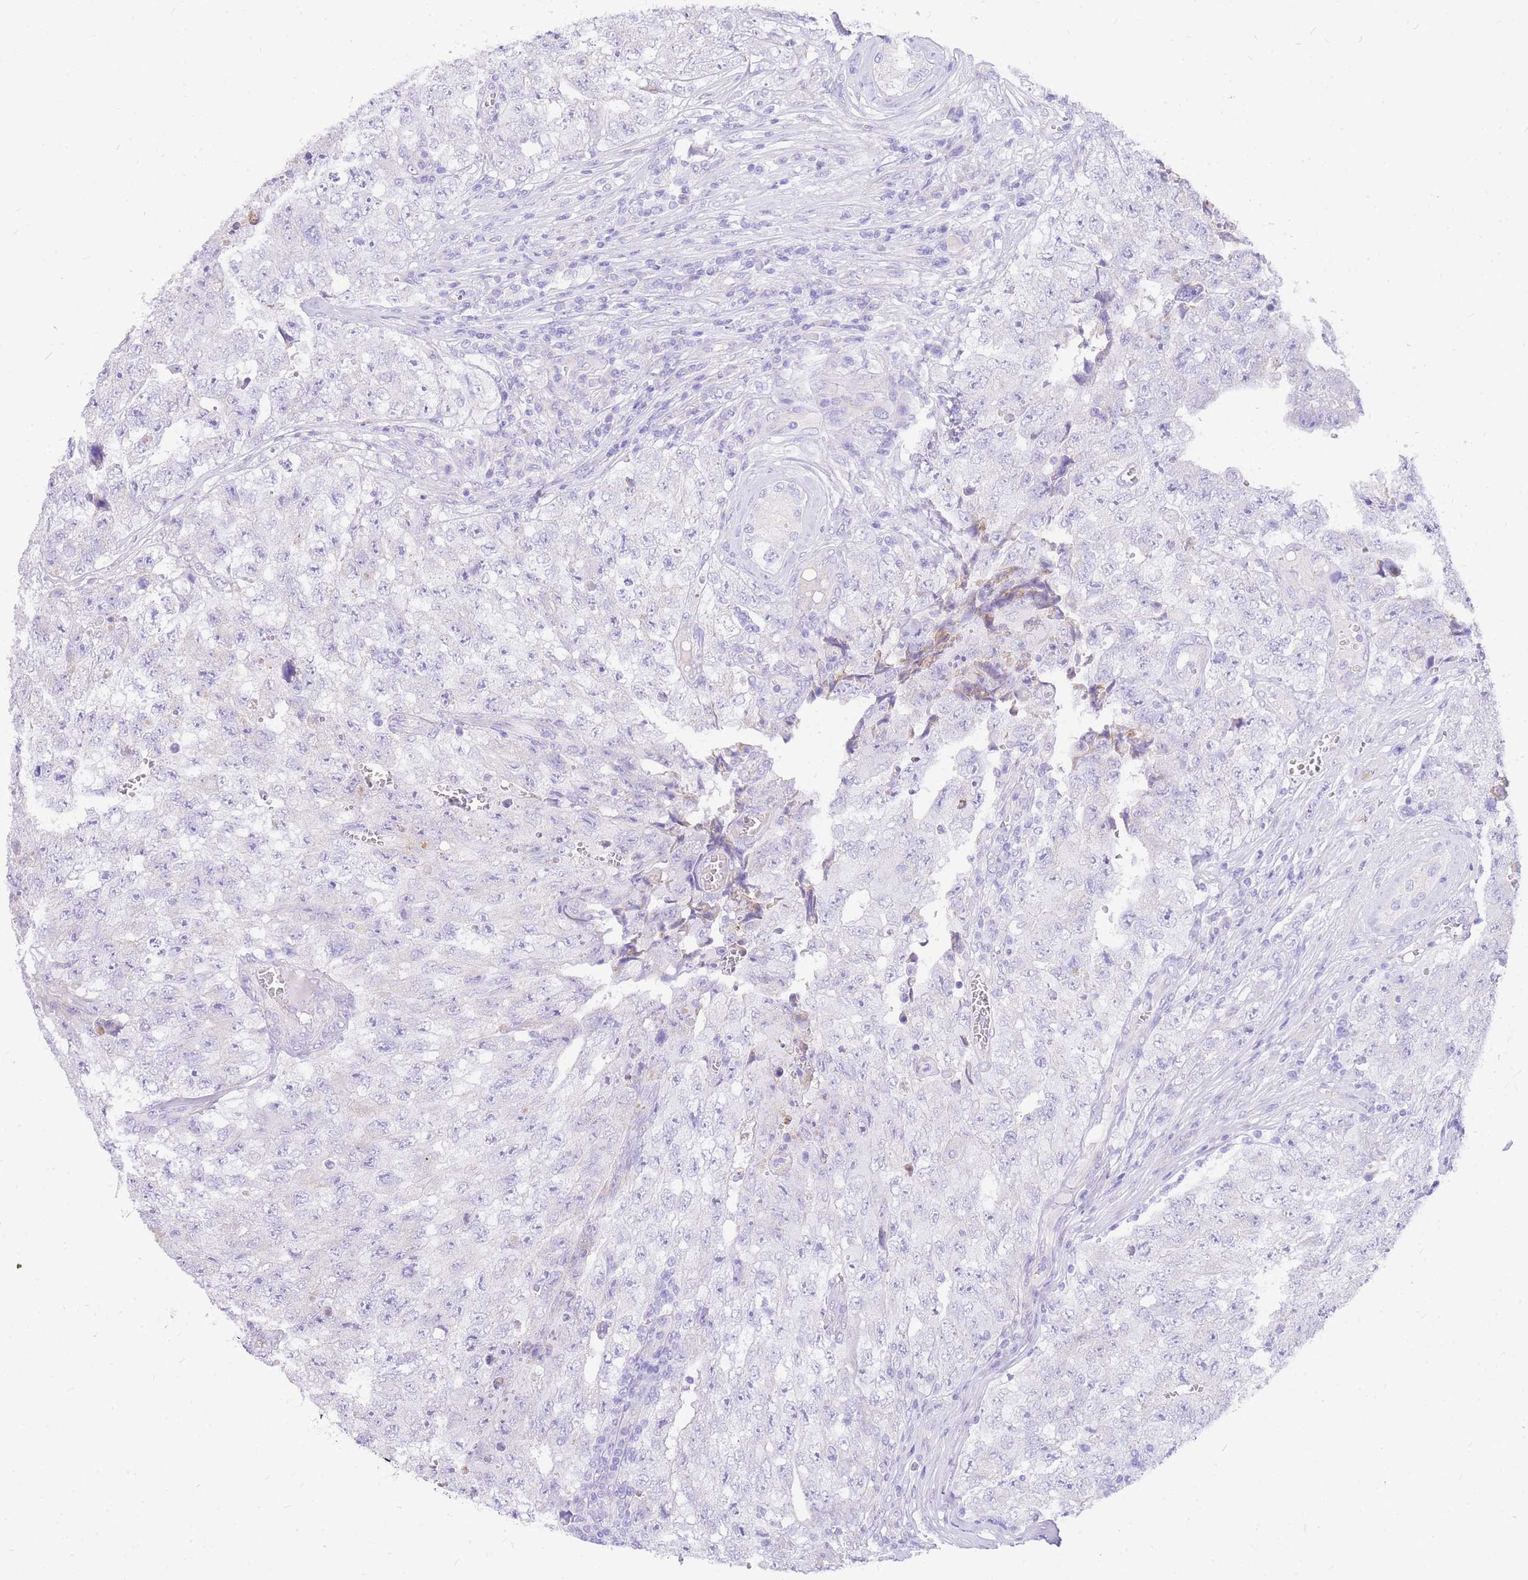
{"staining": {"intensity": "negative", "quantity": "none", "location": "none"}, "tissue": "testis cancer", "cell_type": "Tumor cells", "image_type": "cancer", "snomed": [{"axis": "morphology", "description": "Carcinoma, Embryonal, NOS"}, {"axis": "topography", "description": "Testis"}], "caption": "Photomicrograph shows no protein positivity in tumor cells of testis cancer tissue.", "gene": "UPK1A", "patient": {"sex": "male", "age": 17}}